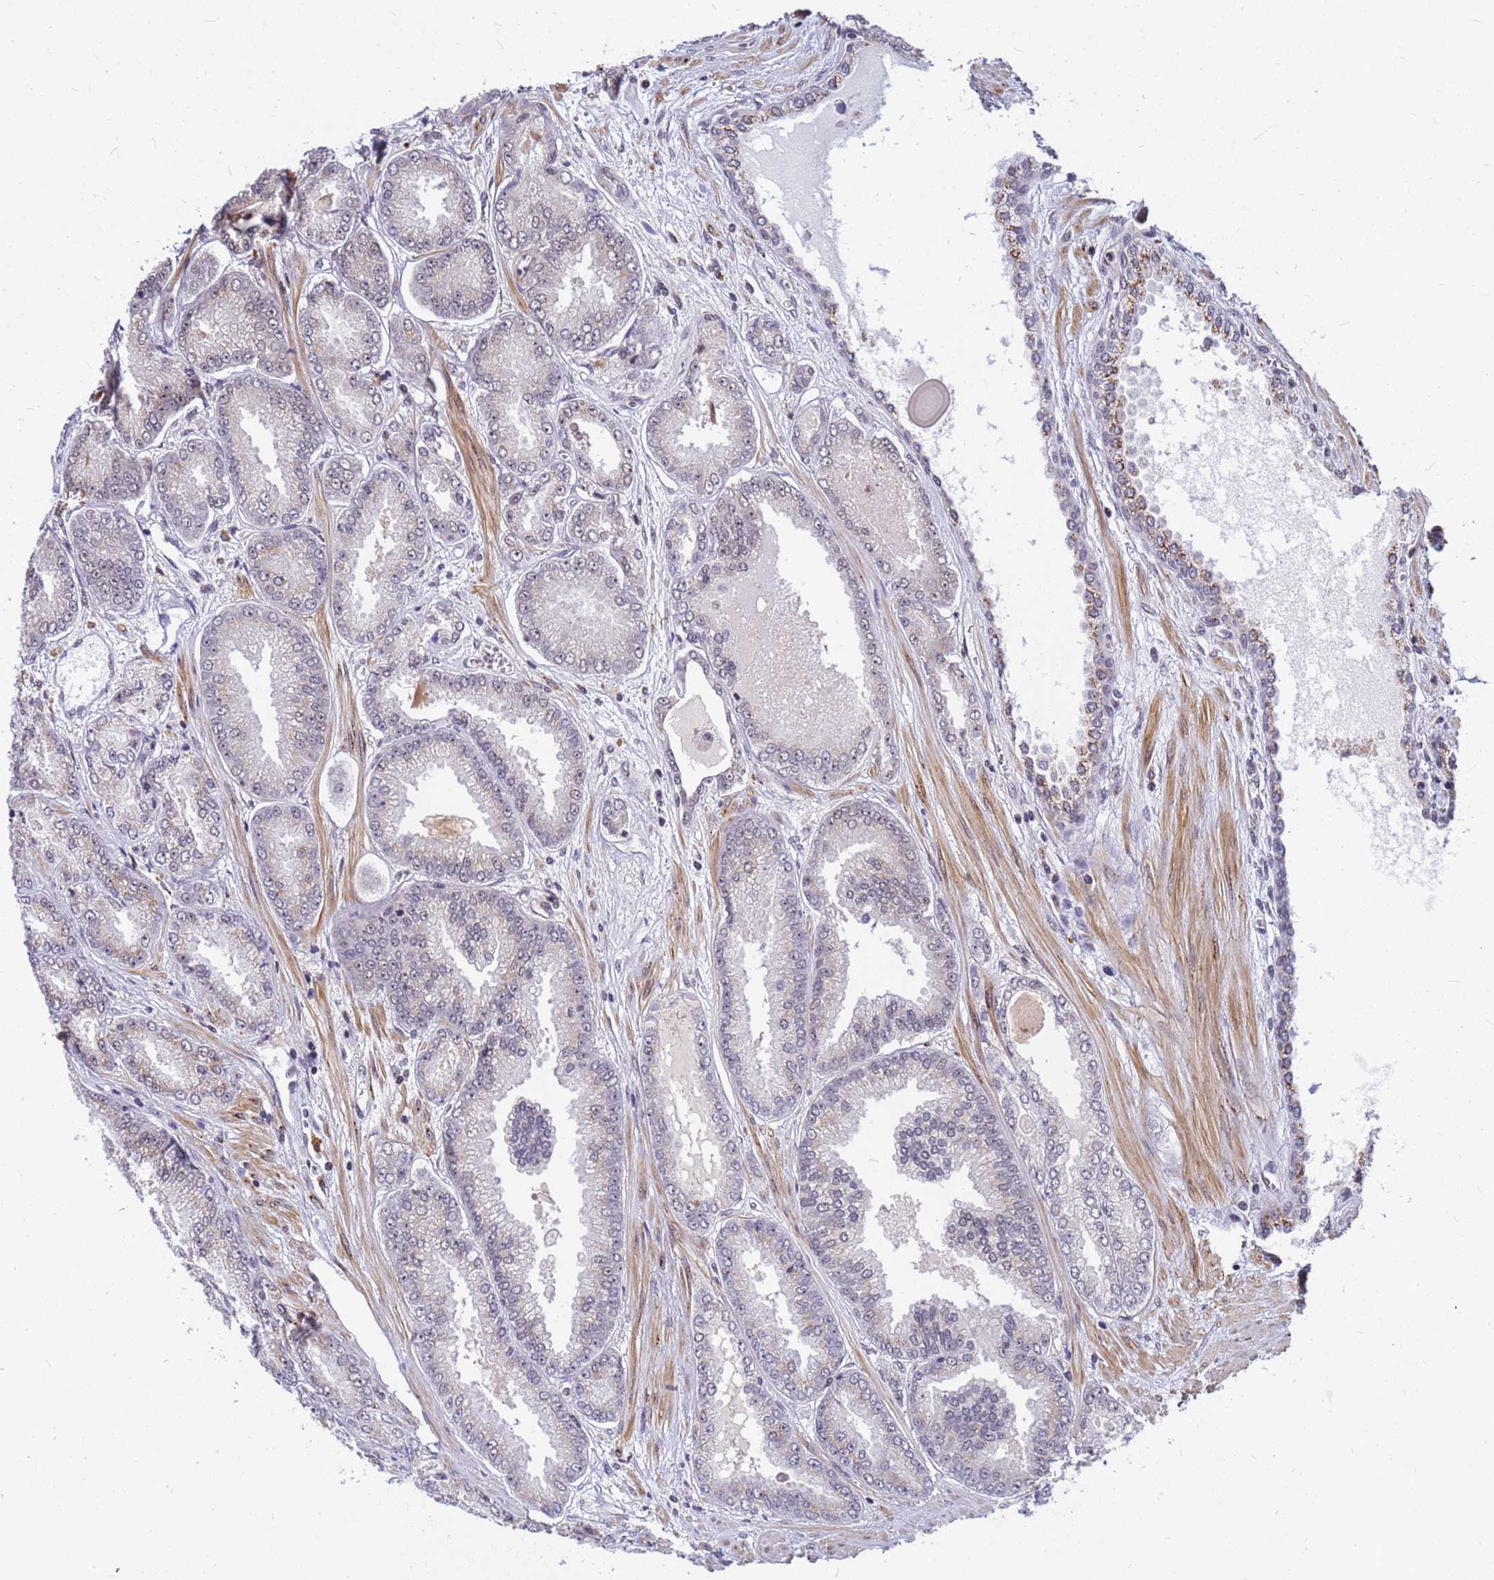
{"staining": {"intensity": "moderate", "quantity": "25%-75%", "location": "cytoplasmic/membranous"}, "tissue": "prostate cancer", "cell_type": "Tumor cells", "image_type": "cancer", "snomed": [{"axis": "morphology", "description": "Adenocarcinoma, High grade"}, {"axis": "topography", "description": "Prostate"}], "caption": "Immunohistochemistry of human high-grade adenocarcinoma (prostate) exhibits medium levels of moderate cytoplasmic/membranous positivity in approximately 25%-75% of tumor cells. The staining was performed using DAB (3,3'-diaminobenzidine) to visualize the protein expression in brown, while the nuclei were stained in blue with hematoxylin (Magnification: 20x).", "gene": "NCBP2", "patient": {"sex": "male", "age": 74}}